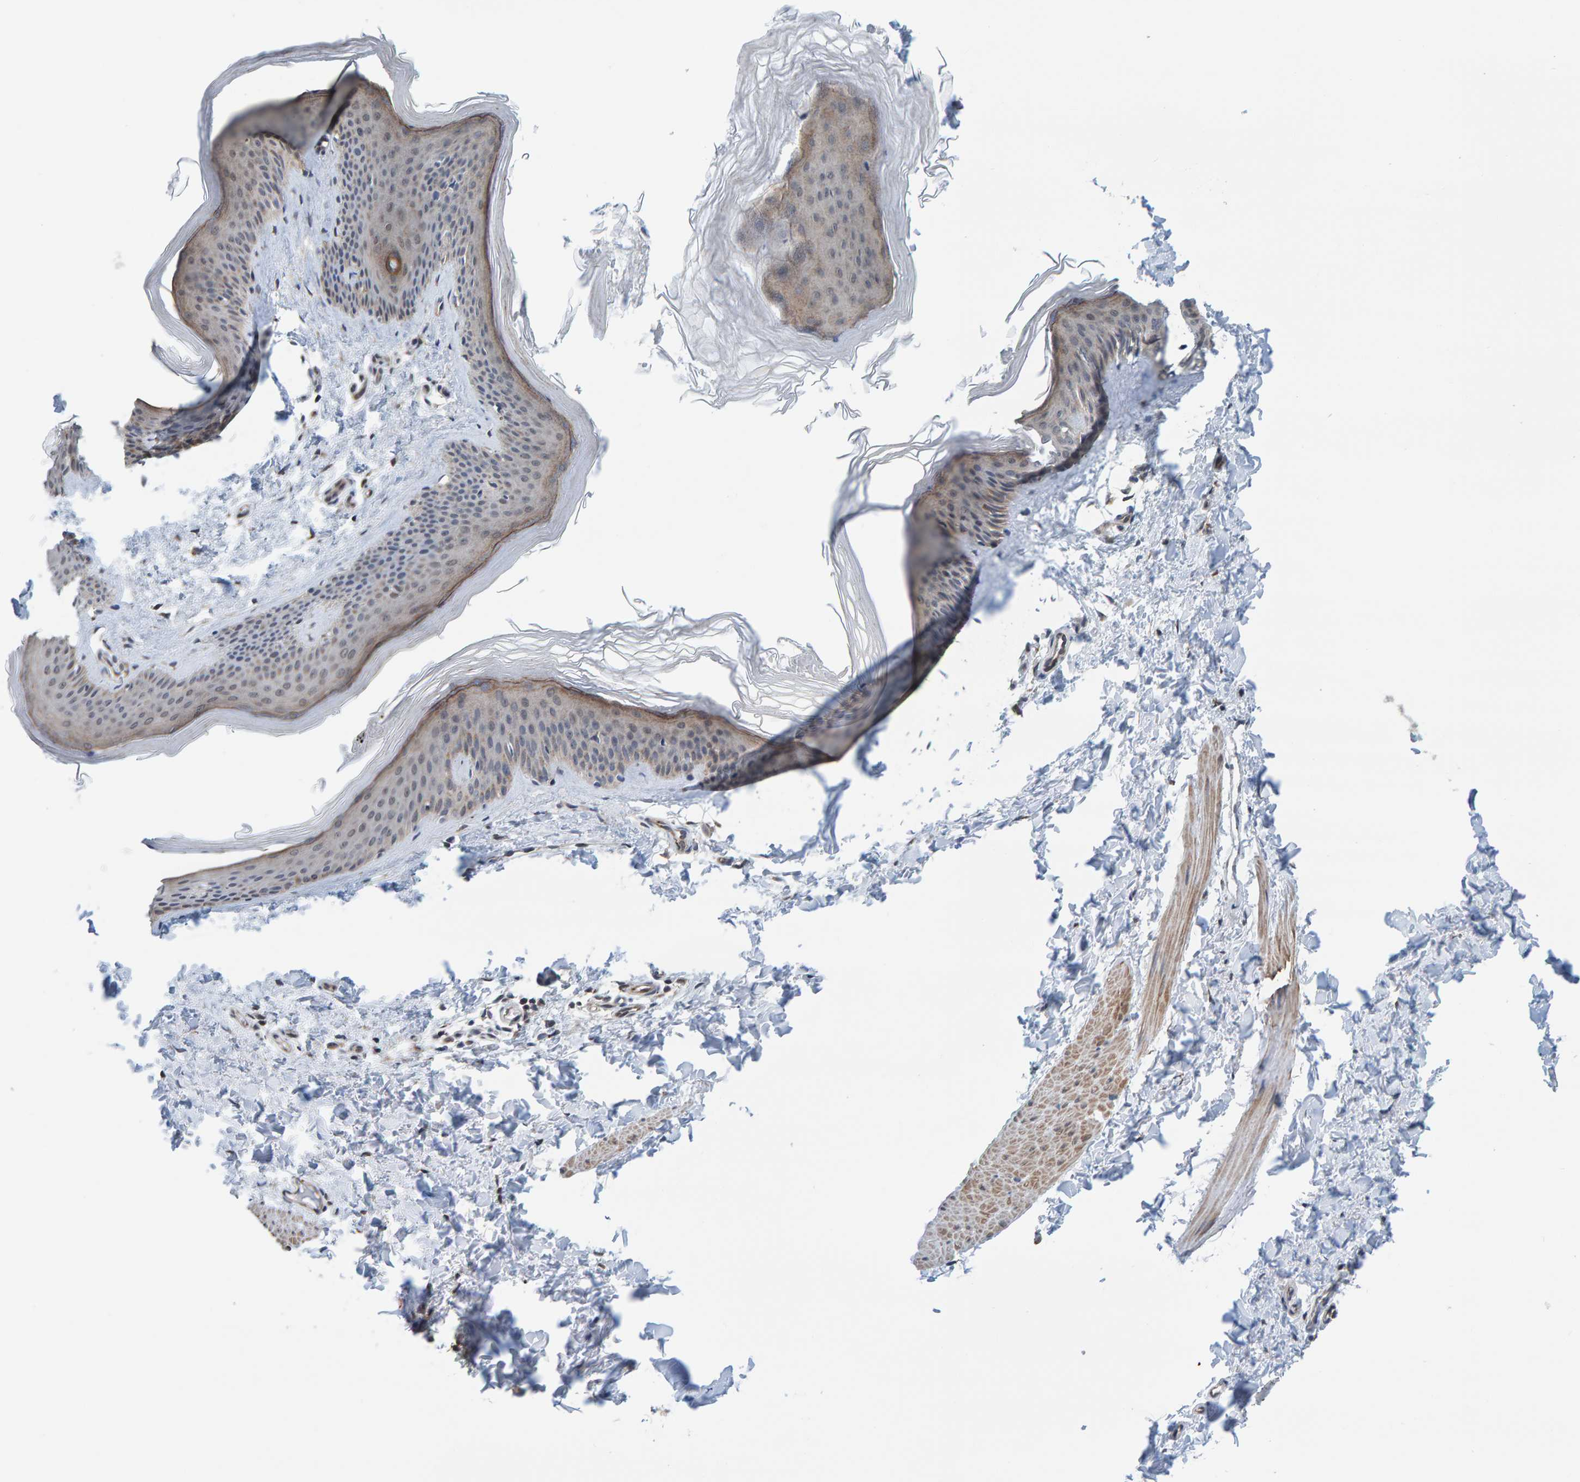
{"staining": {"intensity": "negative", "quantity": "none", "location": "none"}, "tissue": "skin", "cell_type": "Fibroblasts", "image_type": "normal", "snomed": [{"axis": "morphology", "description": "Normal tissue, NOS"}, {"axis": "topography", "description": "Skin"}], "caption": "Fibroblasts show no significant protein expression in benign skin. (Immunohistochemistry, brightfield microscopy, high magnification).", "gene": "SCRN2", "patient": {"sex": "female", "age": 27}}